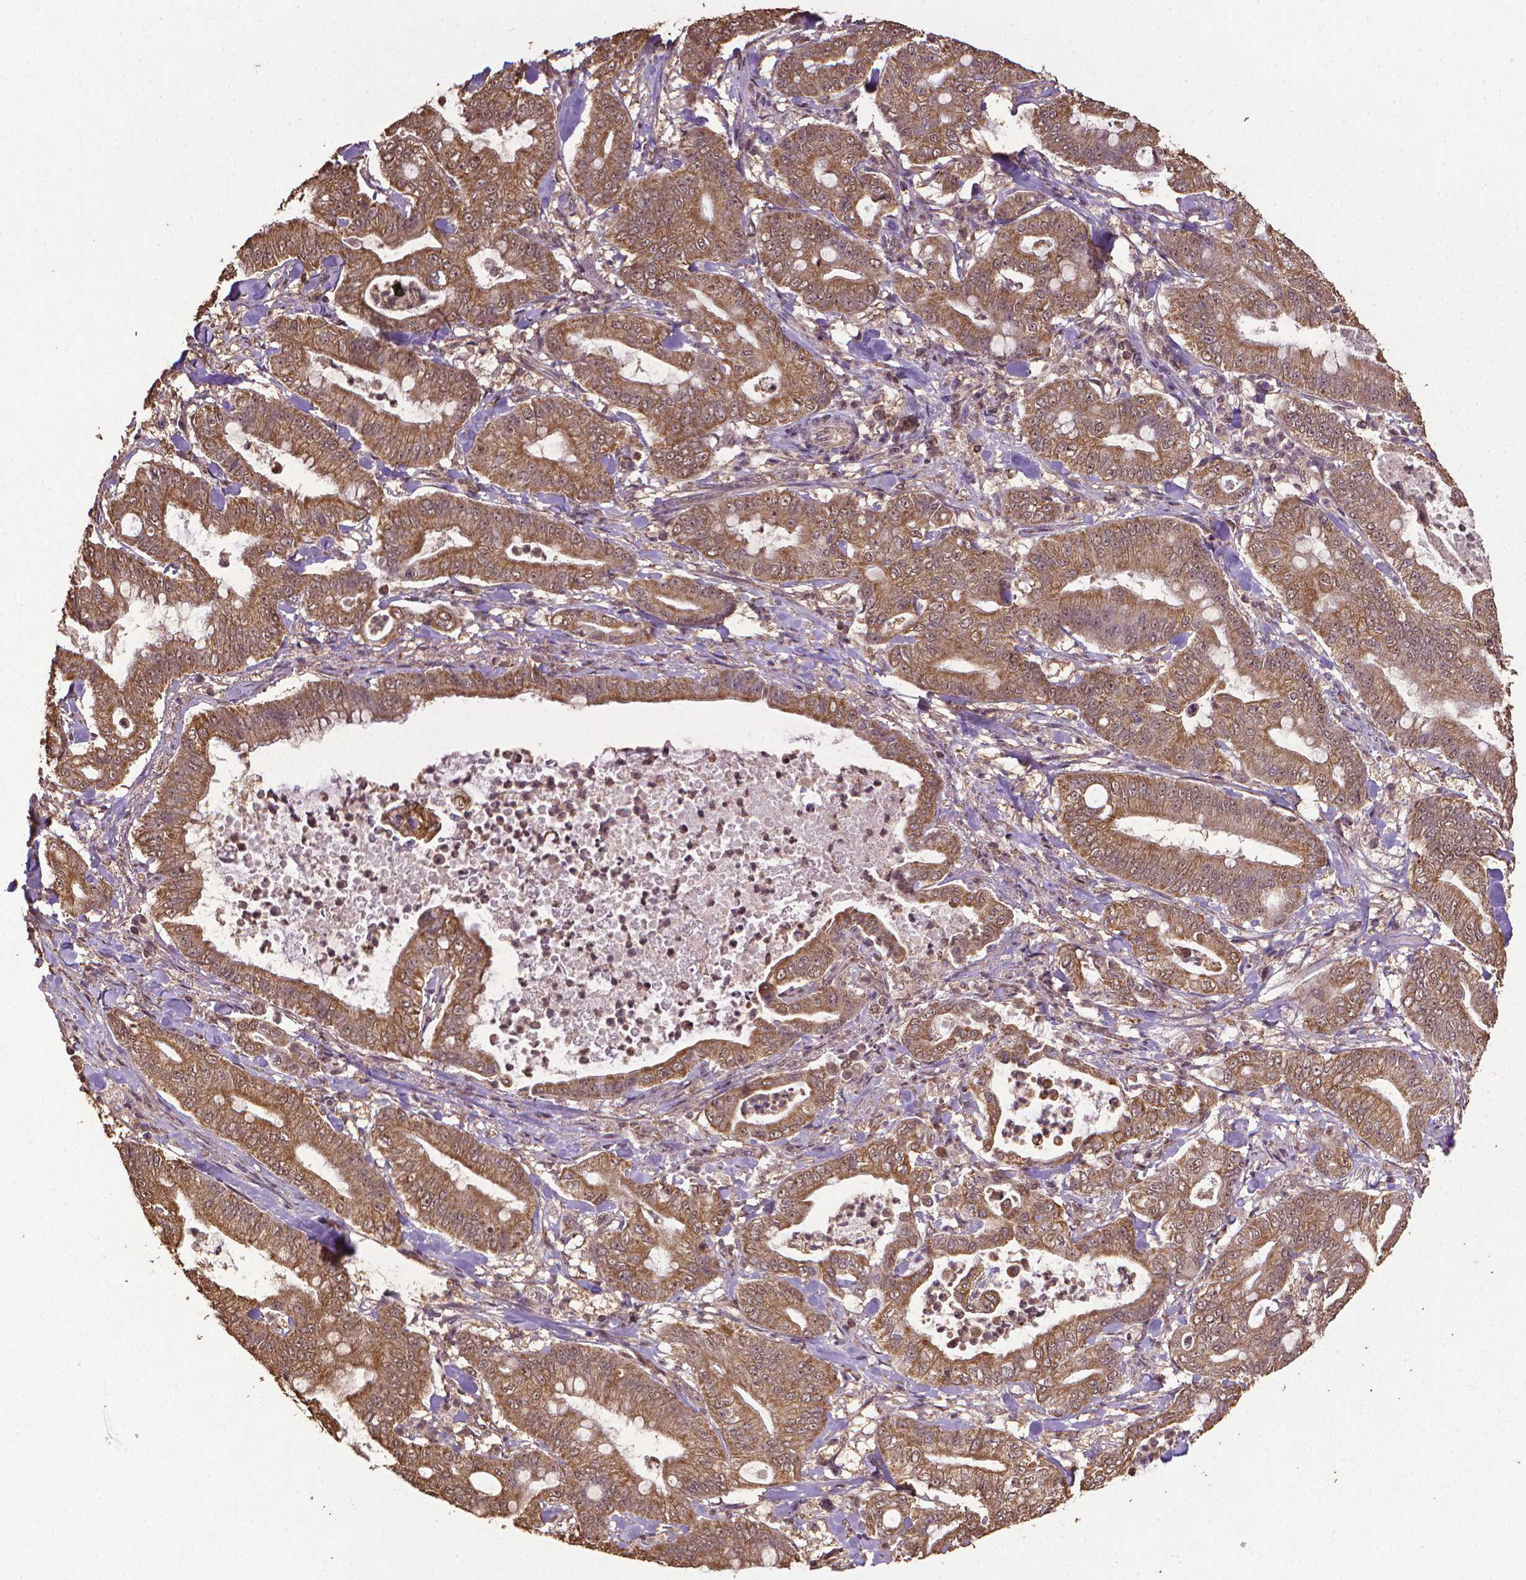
{"staining": {"intensity": "moderate", "quantity": ">75%", "location": "cytoplasmic/membranous"}, "tissue": "pancreatic cancer", "cell_type": "Tumor cells", "image_type": "cancer", "snomed": [{"axis": "morphology", "description": "Adenocarcinoma, NOS"}, {"axis": "topography", "description": "Pancreas"}], "caption": "Protein expression by immunohistochemistry reveals moderate cytoplasmic/membranous expression in about >75% of tumor cells in pancreatic adenocarcinoma. The protein of interest is stained brown, and the nuclei are stained in blue (DAB IHC with brightfield microscopy, high magnification).", "gene": "DCAF1", "patient": {"sex": "male", "age": 71}}